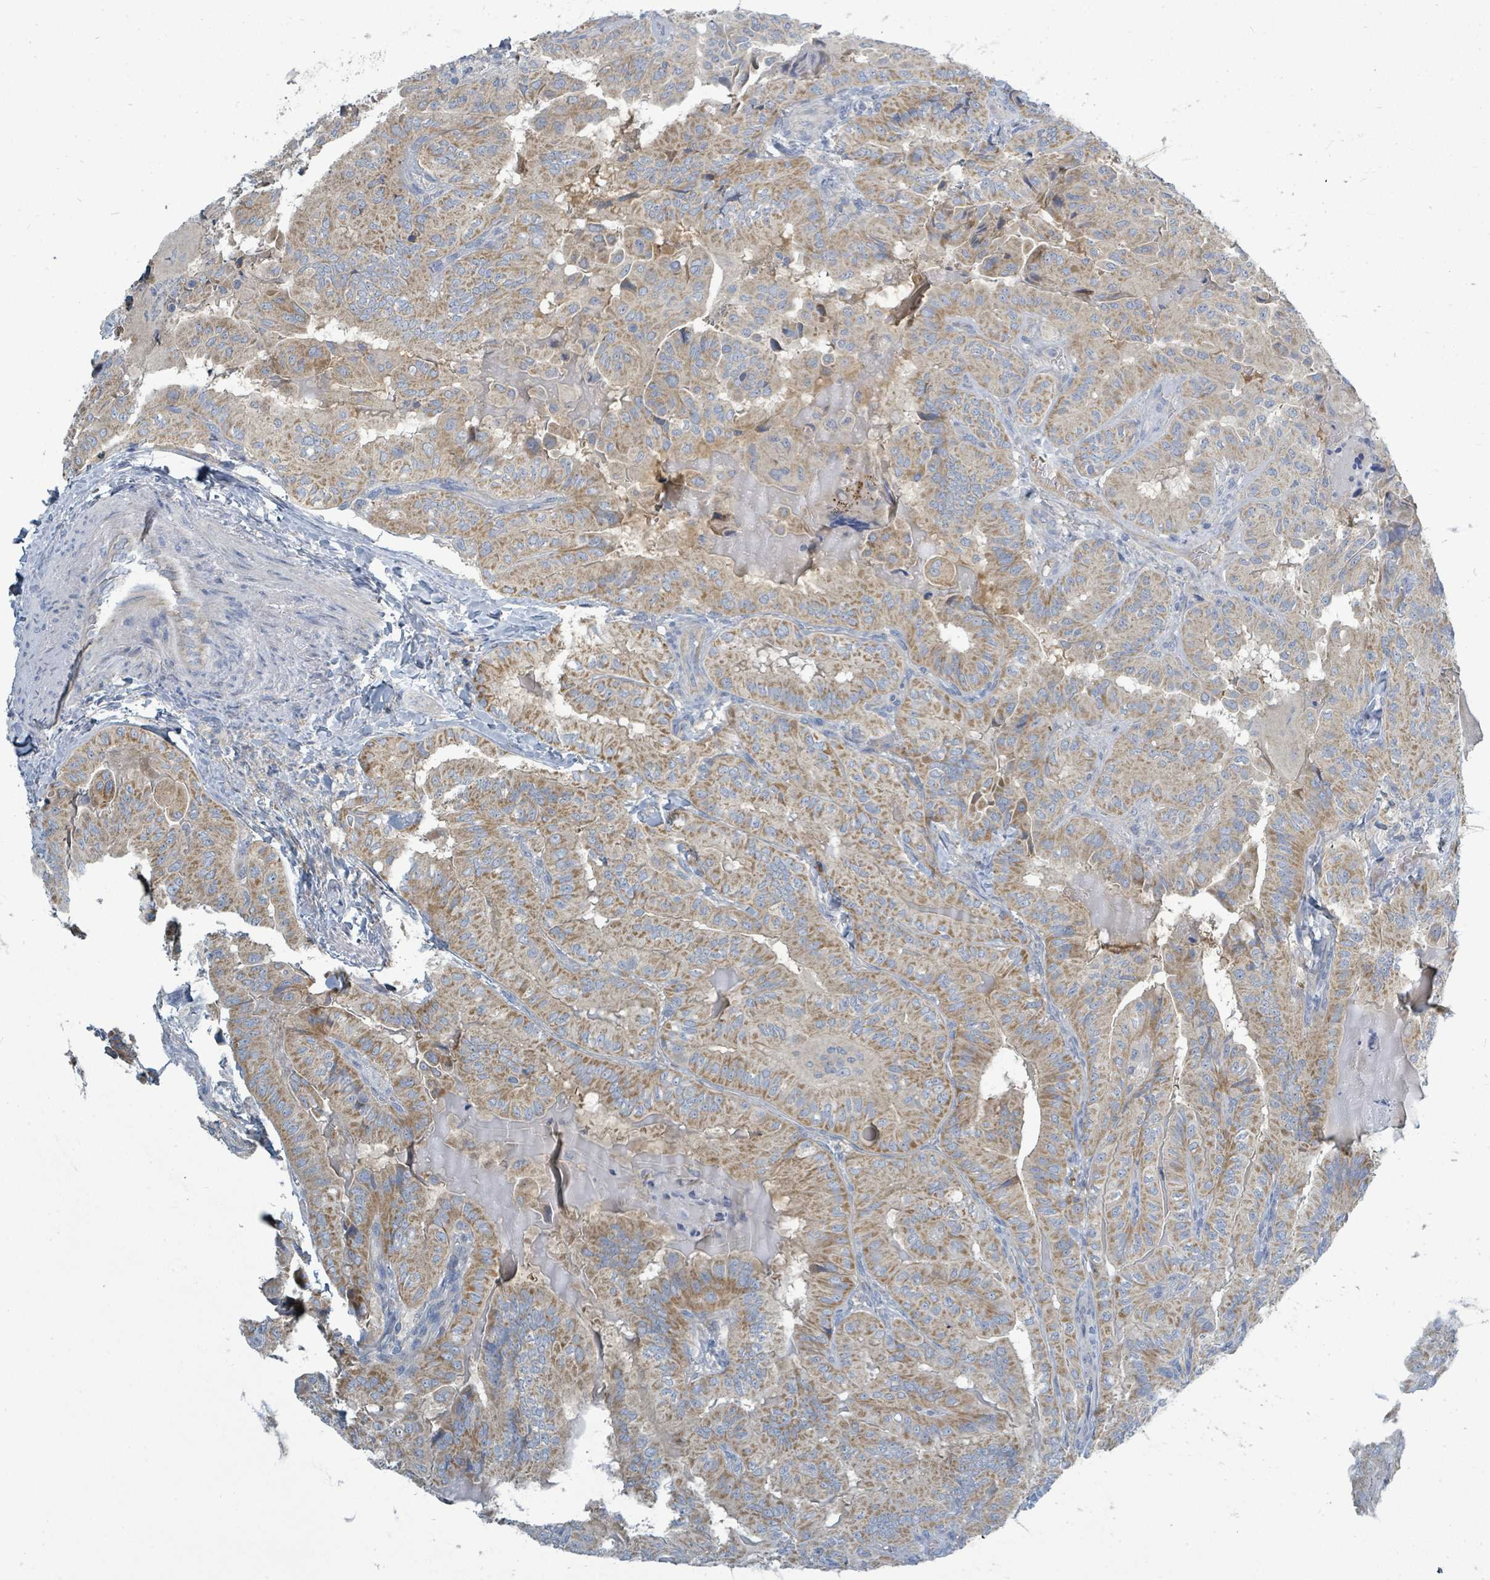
{"staining": {"intensity": "moderate", "quantity": ">75%", "location": "cytoplasmic/membranous"}, "tissue": "thyroid cancer", "cell_type": "Tumor cells", "image_type": "cancer", "snomed": [{"axis": "morphology", "description": "Papillary adenocarcinoma, NOS"}, {"axis": "topography", "description": "Thyroid gland"}], "caption": "Immunohistochemical staining of thyroid cancer (papillary adenocarcinoma) exhibits medium levels of moderate cytoplasmic/membranous expression in approximately >75% of tumor cells.", "gene": "SLC25A23", "patient": {"sex": "female", "age": 68}}